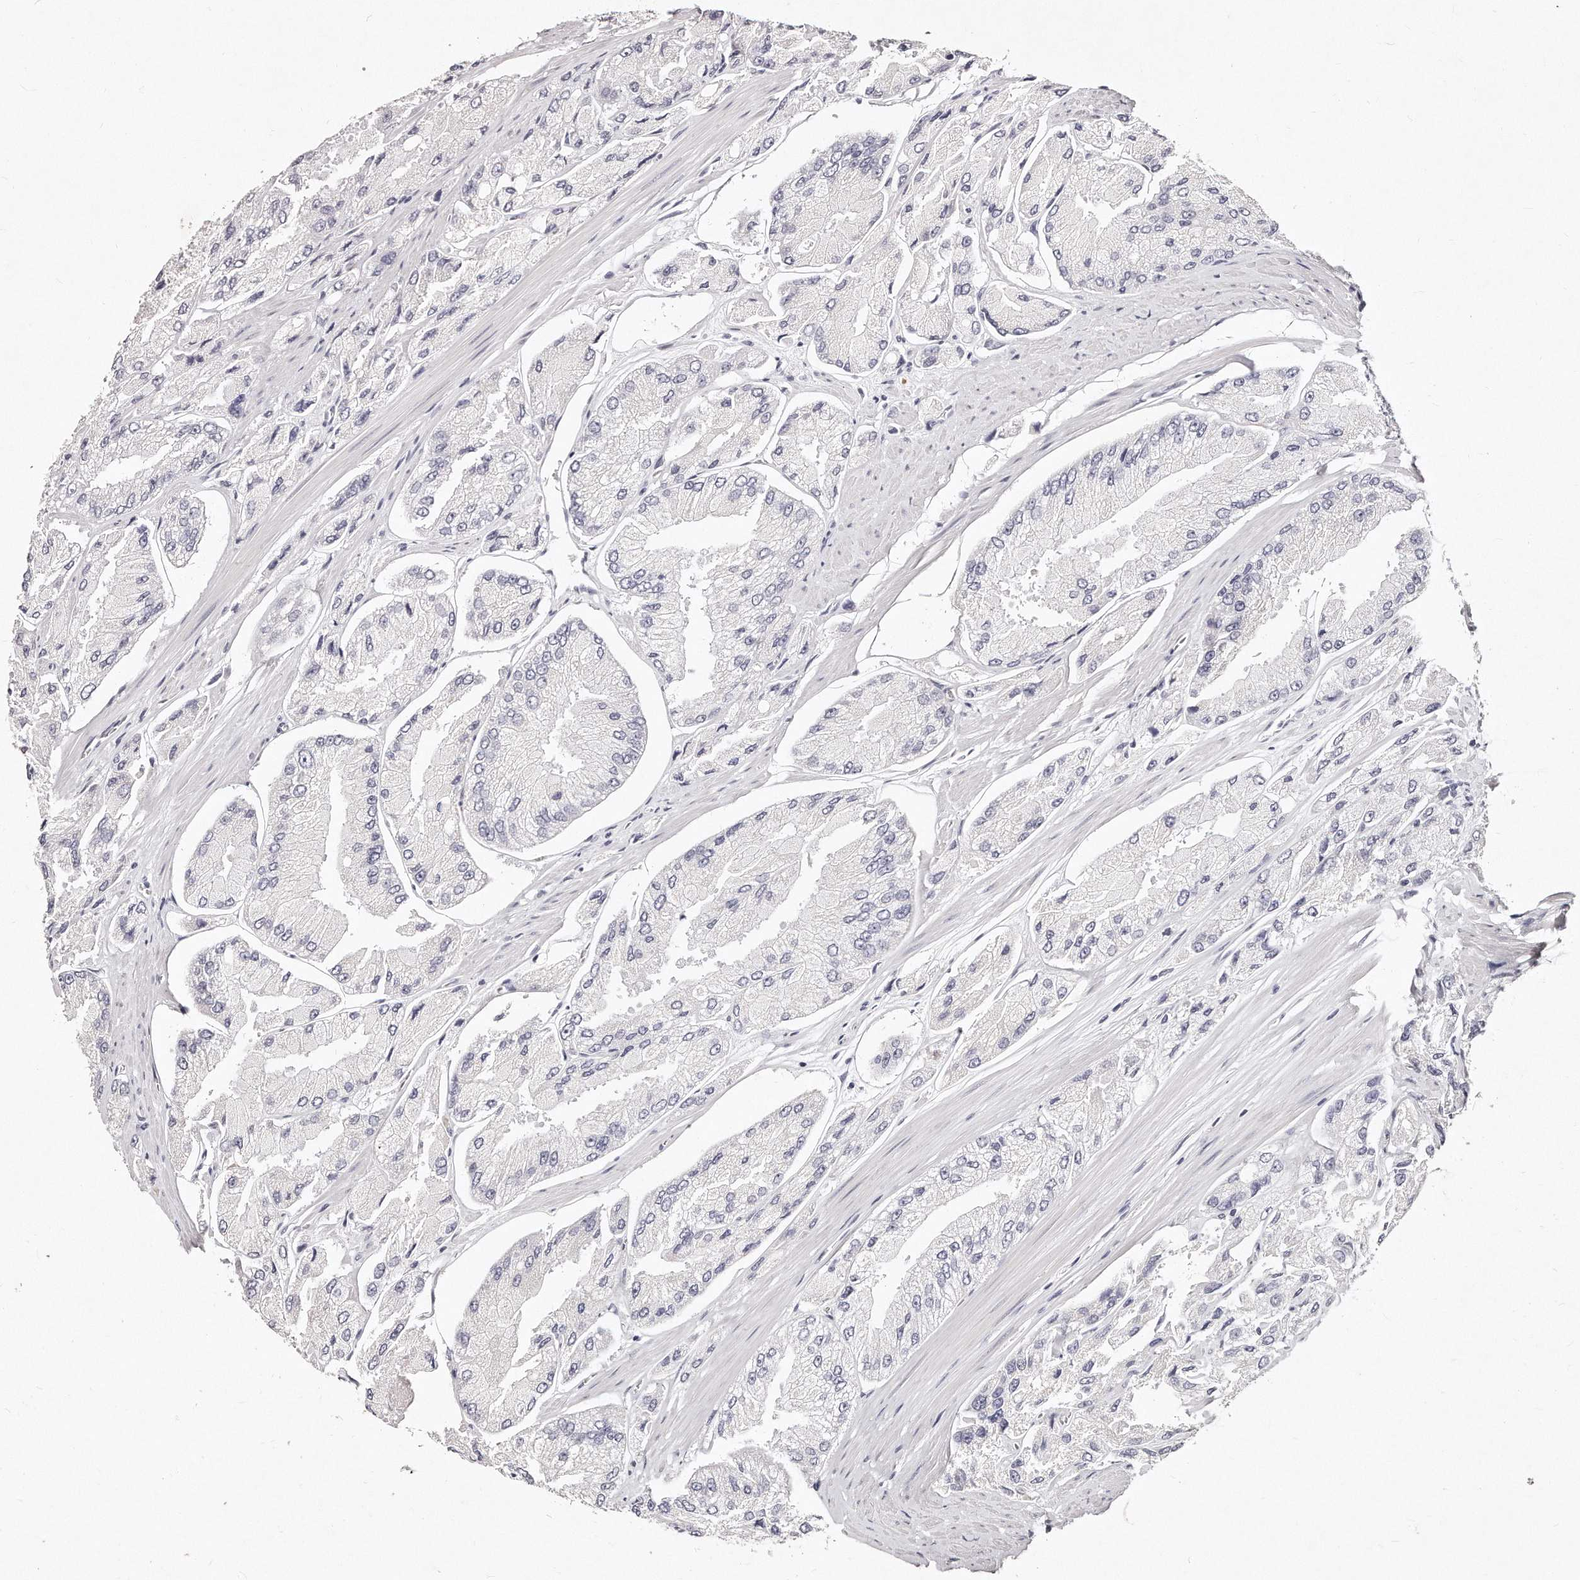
{"staining": {"intensity": "negative", "quantity": "none", "location": "none"}, "tissue": "prostate cancer", "cell_type": "Tumor cells", "image_type": "cancer", "snomed": [{"axis": "morphology", "description": "Adenocarcinoma, High grade"}, {"axis": "topography", "description": "Prostate"}], "caption": "DAB immunohistochemical staining of prostate high-grade adenocarcinoma demonstrates no significant expression in tumor cells.", "gene": "GDA", "patient": {"sex": "male", "age": 58}}